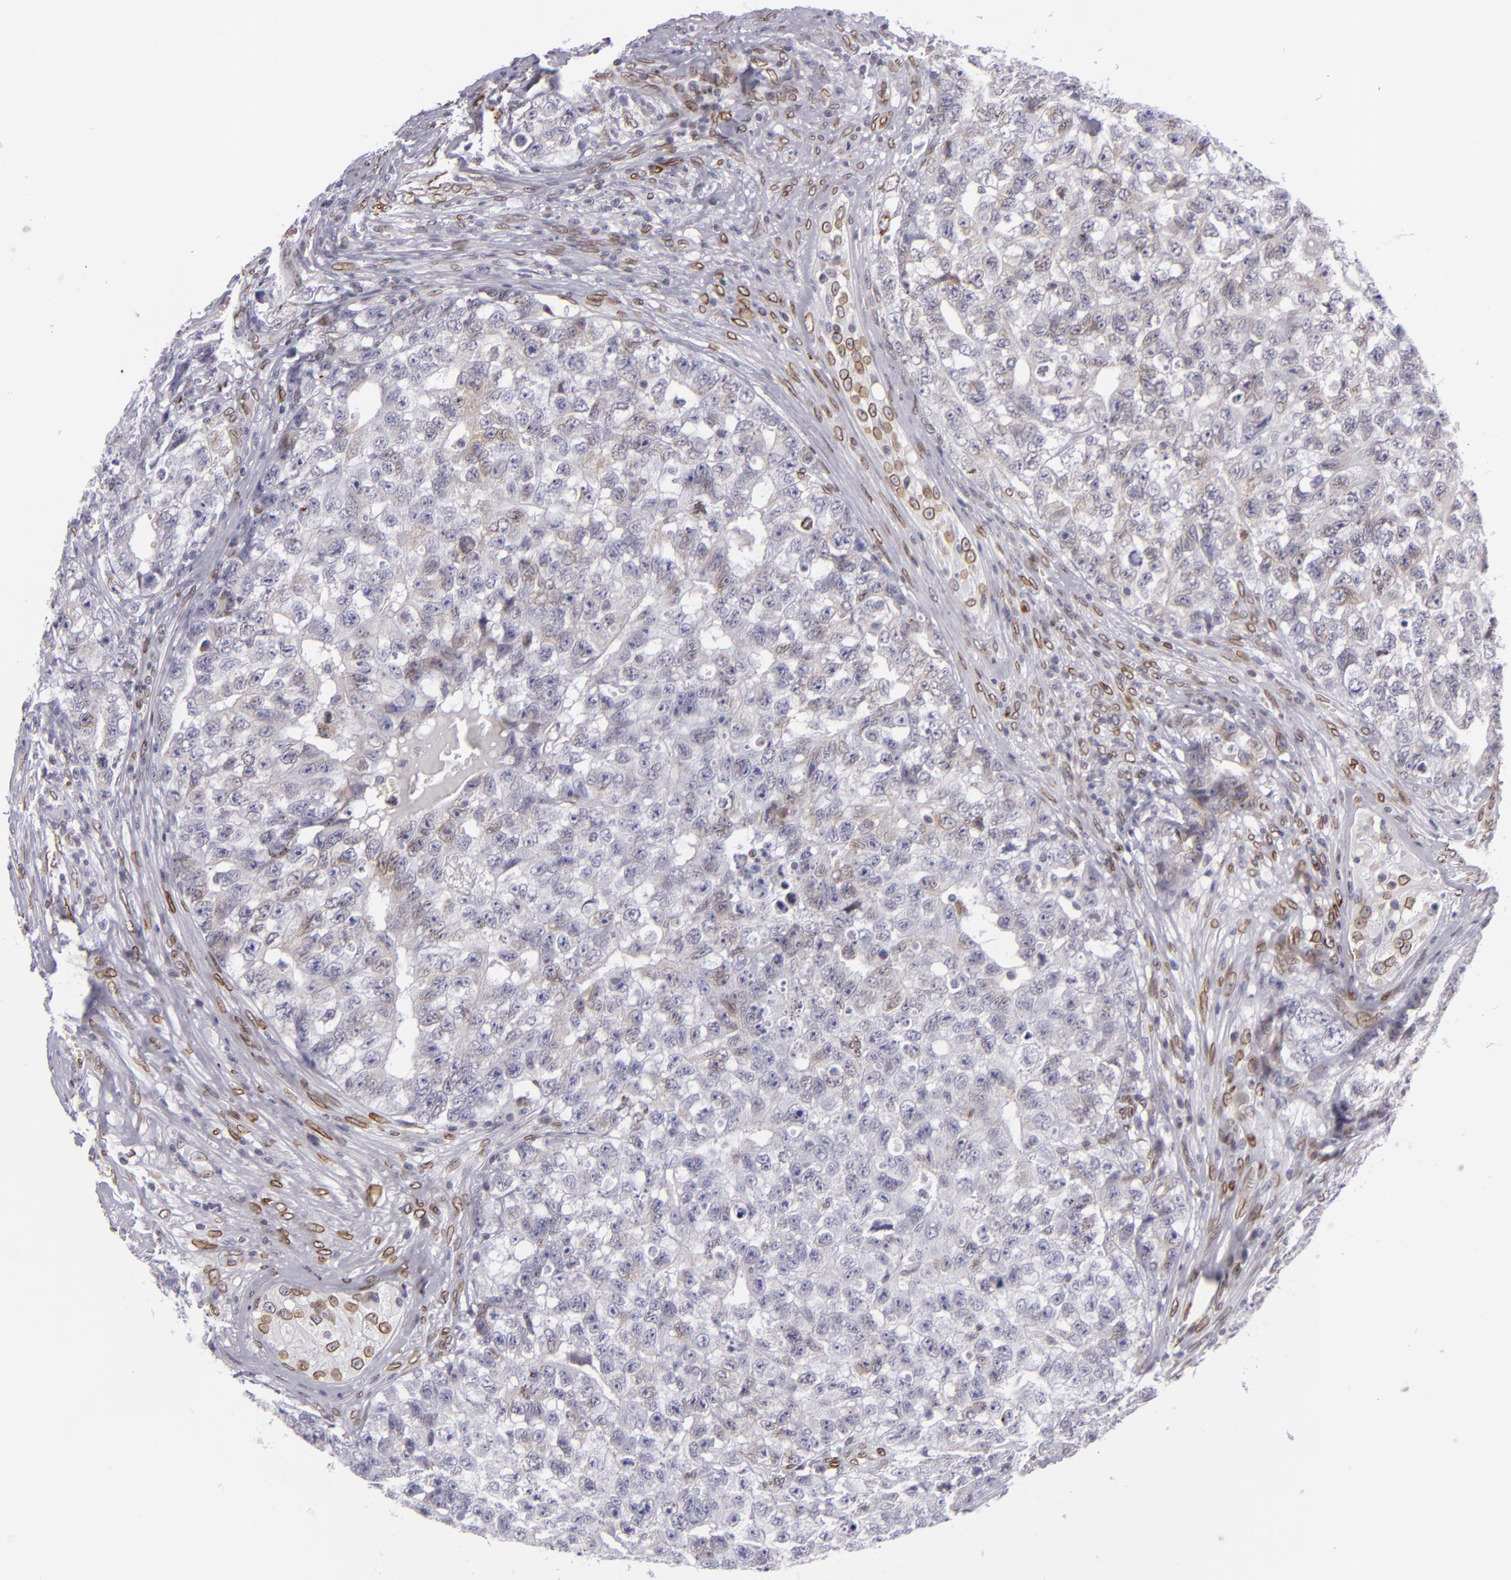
{"staining": {"intensity": "weak", "quantity": "<25%", "location": "nuclear"}, "tissue": "testis cancer", "cell_type": "Tumor cells", "image_type": "cancer", "snomed": [{"axis": "morphology", "description": "Carcinoma, Embryonal, NOS"}, {"axis": "topography", "description": "Testis"}], "caption": "Human testis embryonal carcinoma stained for a protein using immunohistochemistry reveals no expression in tumor cells.", "gene": "EMD", "patient": {"sex": "male", "age": 31}}